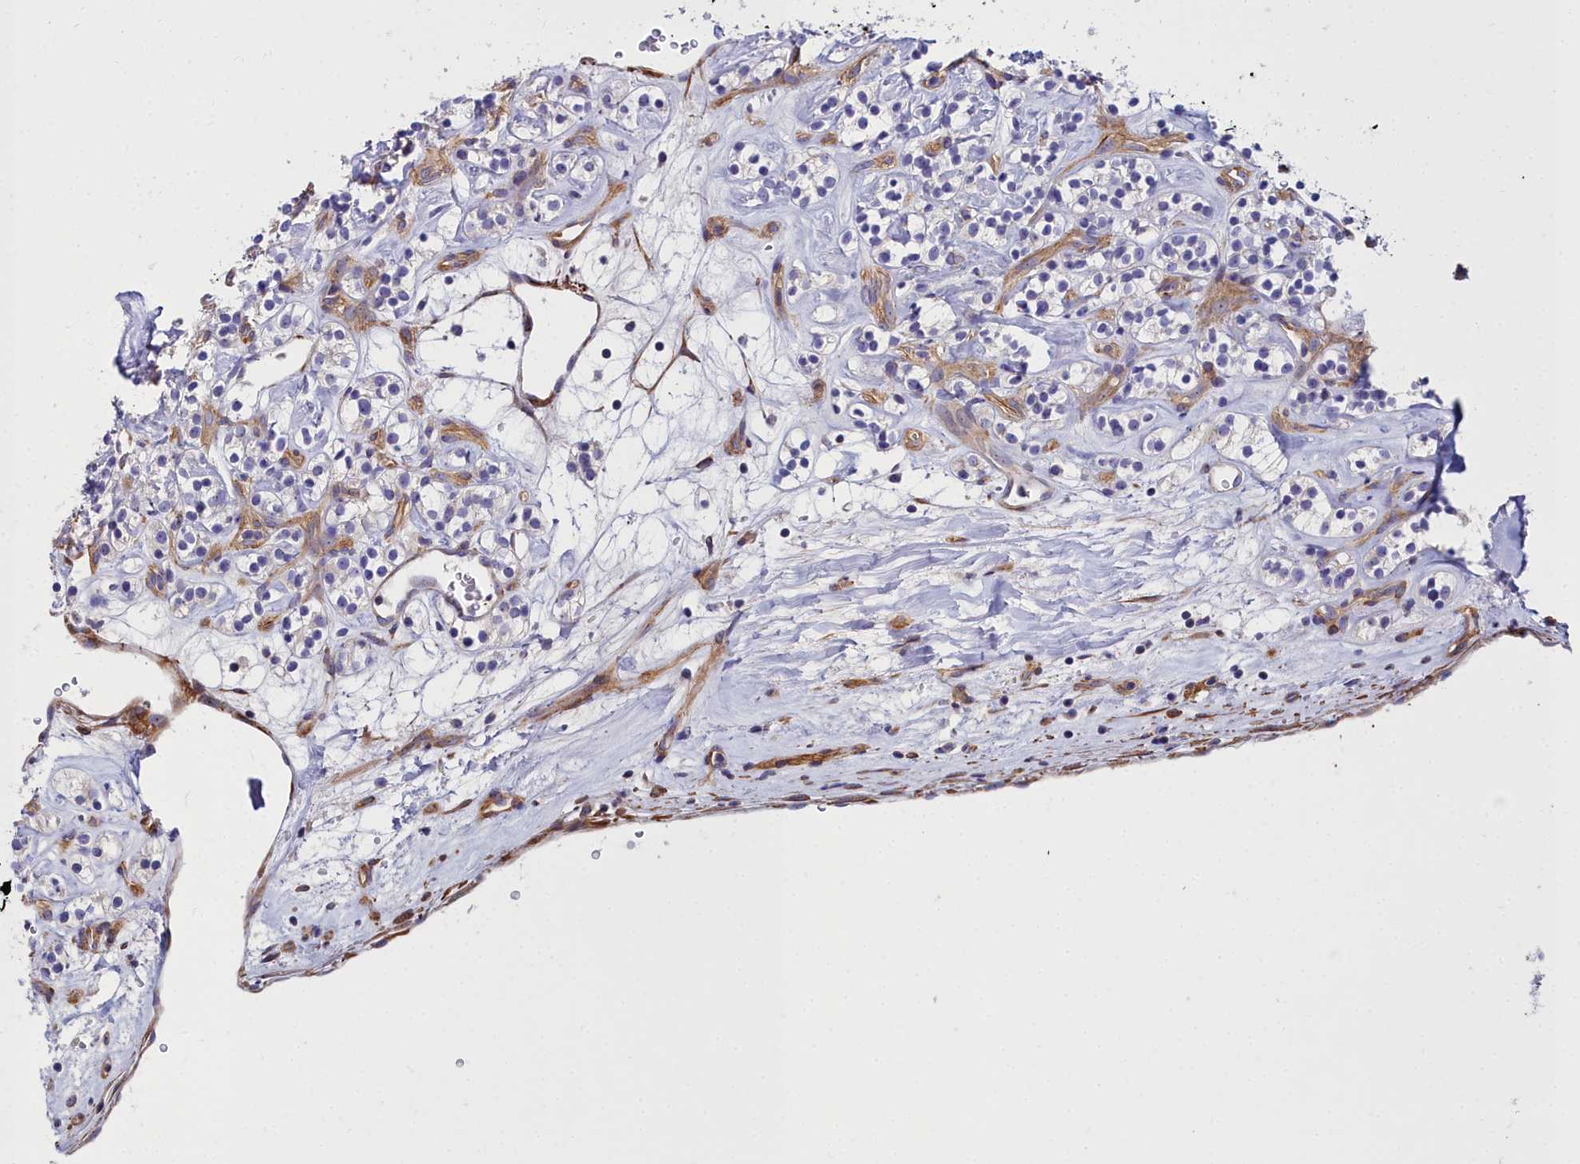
{"staining": {"intensity": "negative", "quantity": "none", "location": "none"}, "tissue": "renal cancer", "cell_type": "Tumor cells", "image_type": "cancer", "snomed": [{"axis": "morphology", "description": "Adenocarcinoma, NOS"}, {"axis": "topography", "description": "Kidney"}], "caption": "The photomicrograph displays no significant positivity in tumor cells of adenocarcinoma (renal). (Stains: DAB (3,3'-diaminobenzidine) immunohistochemistry with hematoxylin counter stain, Microscopy: brightfield microscopy at high magnification).", "gene": "FADS3", "patient": {"sex": "male", "age": 77}}